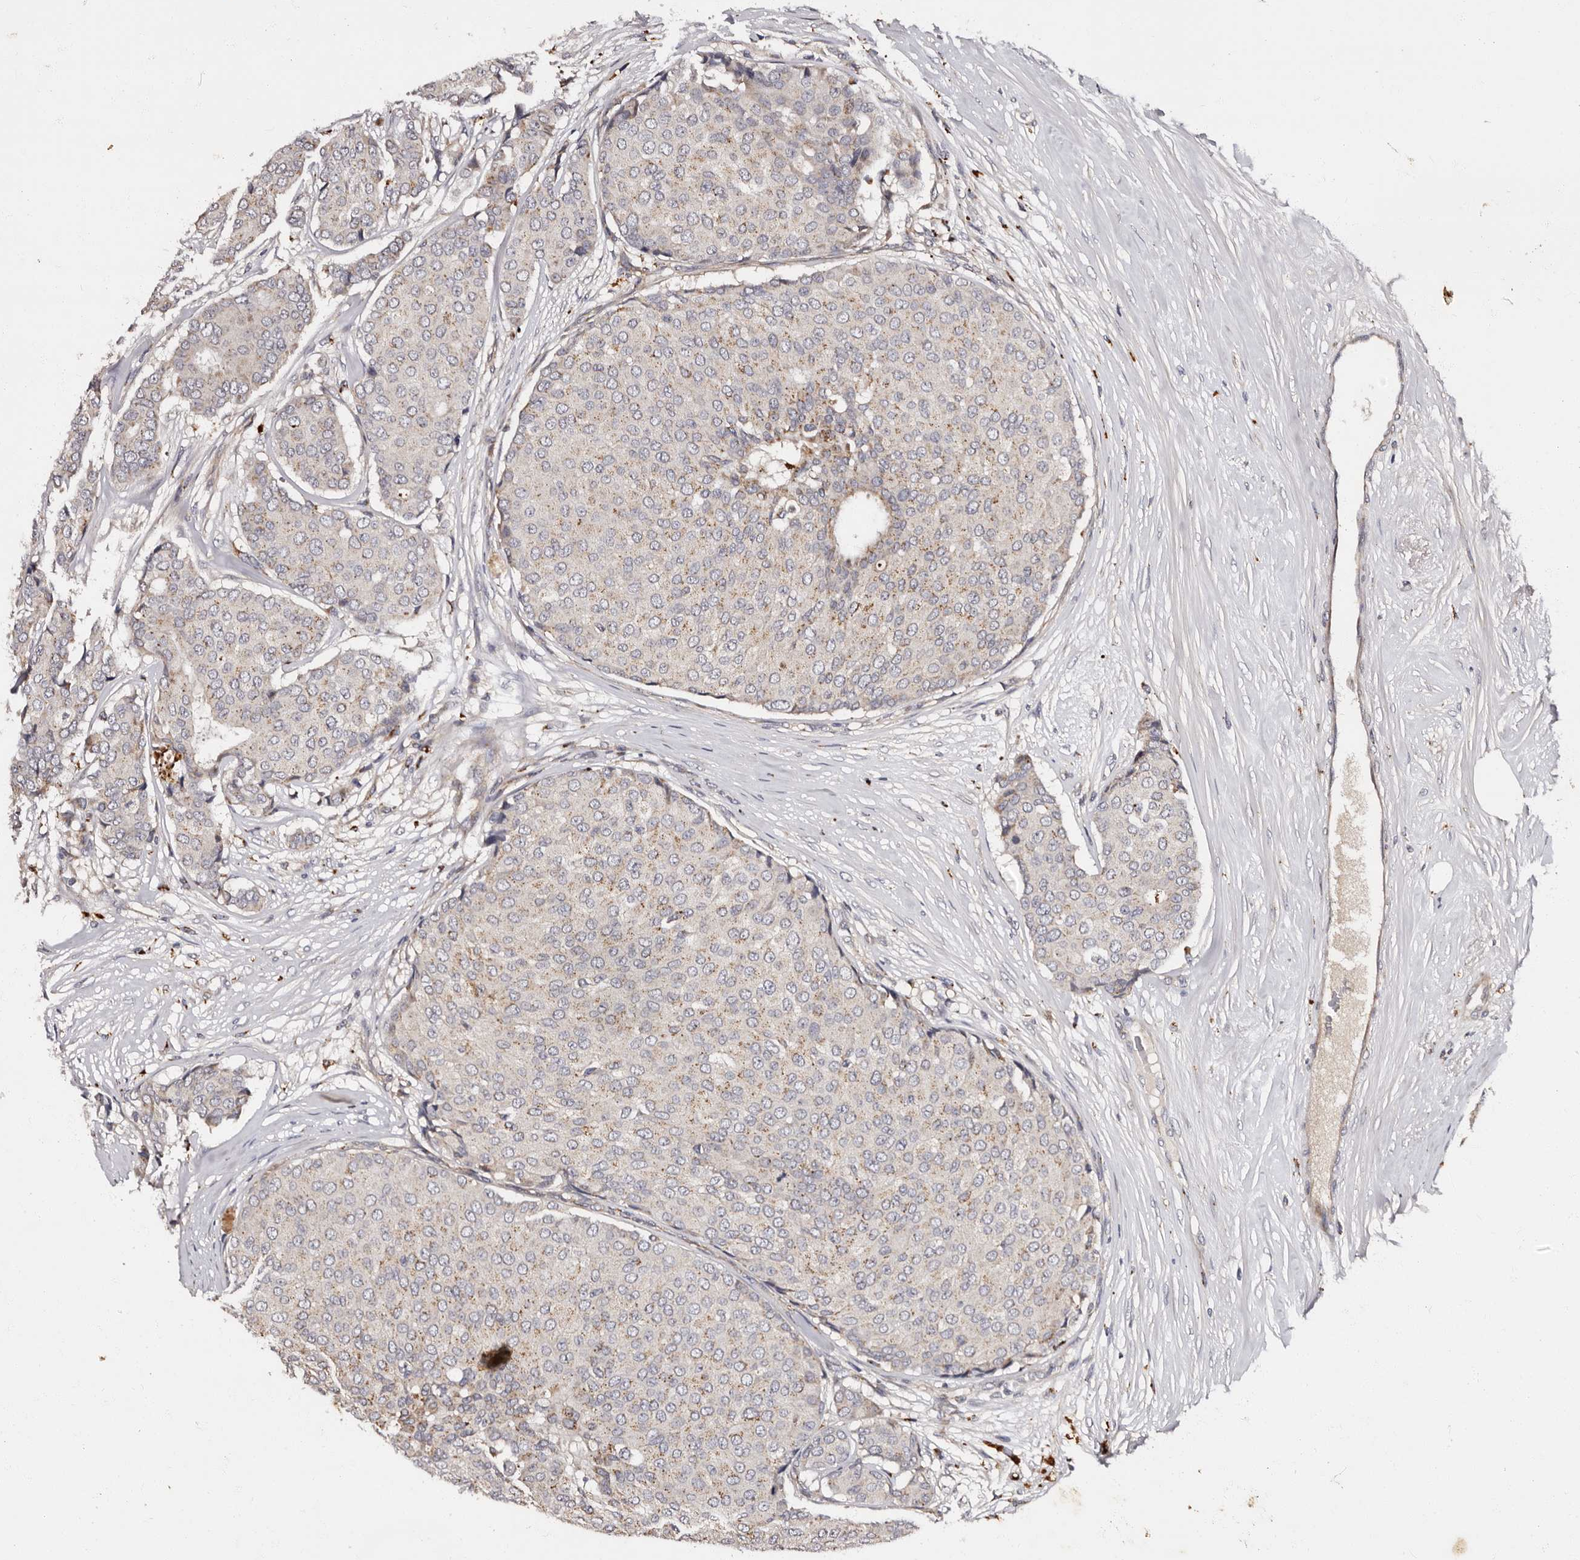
{"staining": {"intensity": "weak", "quantity": "<25%", "location": "cytoplasmic/membranous"}, "tissue": "breast cancer", "cell_type": "Tumor cells", "image_type": "cancer", "snomed": [{"axis": "morphology", "description": "Duct carcinoma"}, {"axis": "topography", "description": "Breast"}], "caption": "Breast cancer was stained to show a protein in brown. There is no significant positivity in tumor cells.", "gene": "ADCK5", "patient": {"sex": "female", "age": 75}}